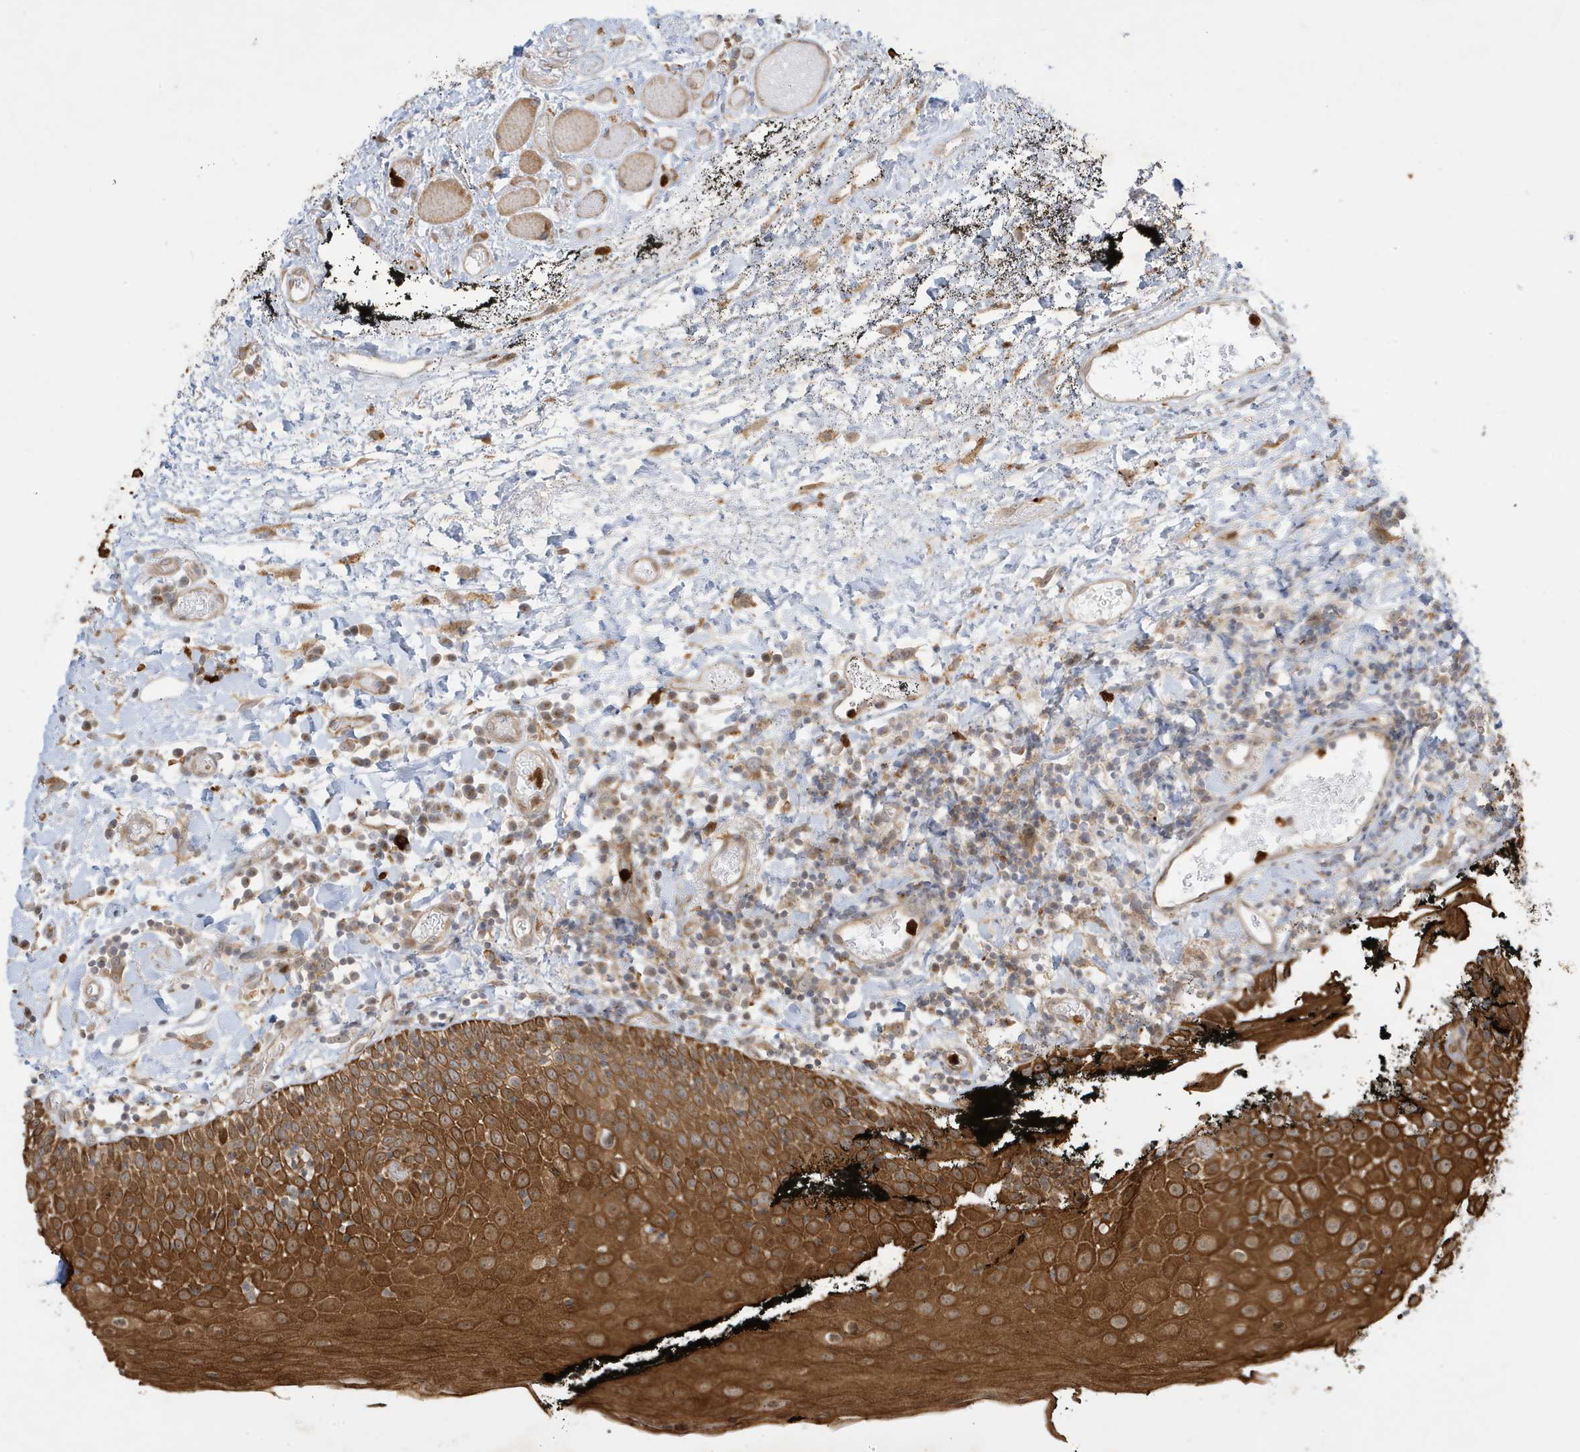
{"staining": {"intensity": "strong", "quantity": ">75%", "location": "cytoplasmic/membranous"}, "tissue": "oral mucosa", "cell_type": "Squamous epithelial cells", "image_type": "normal", "snomed": [{"axis": "morphology", "description": "Normal tissue, NOS"}, {"axis": "topography", "description": "Oral tissue"}], "caption": "IHC (DAB (3,3'-diaminobenzidine)) staining of unremarkable human oral mucosa exhibits strong cytoplasmic/membranous protein staining in about >75% of squamous epithelial cells.", "gene": "IFT57", "patient": {"sex": "male", "age": 74}}